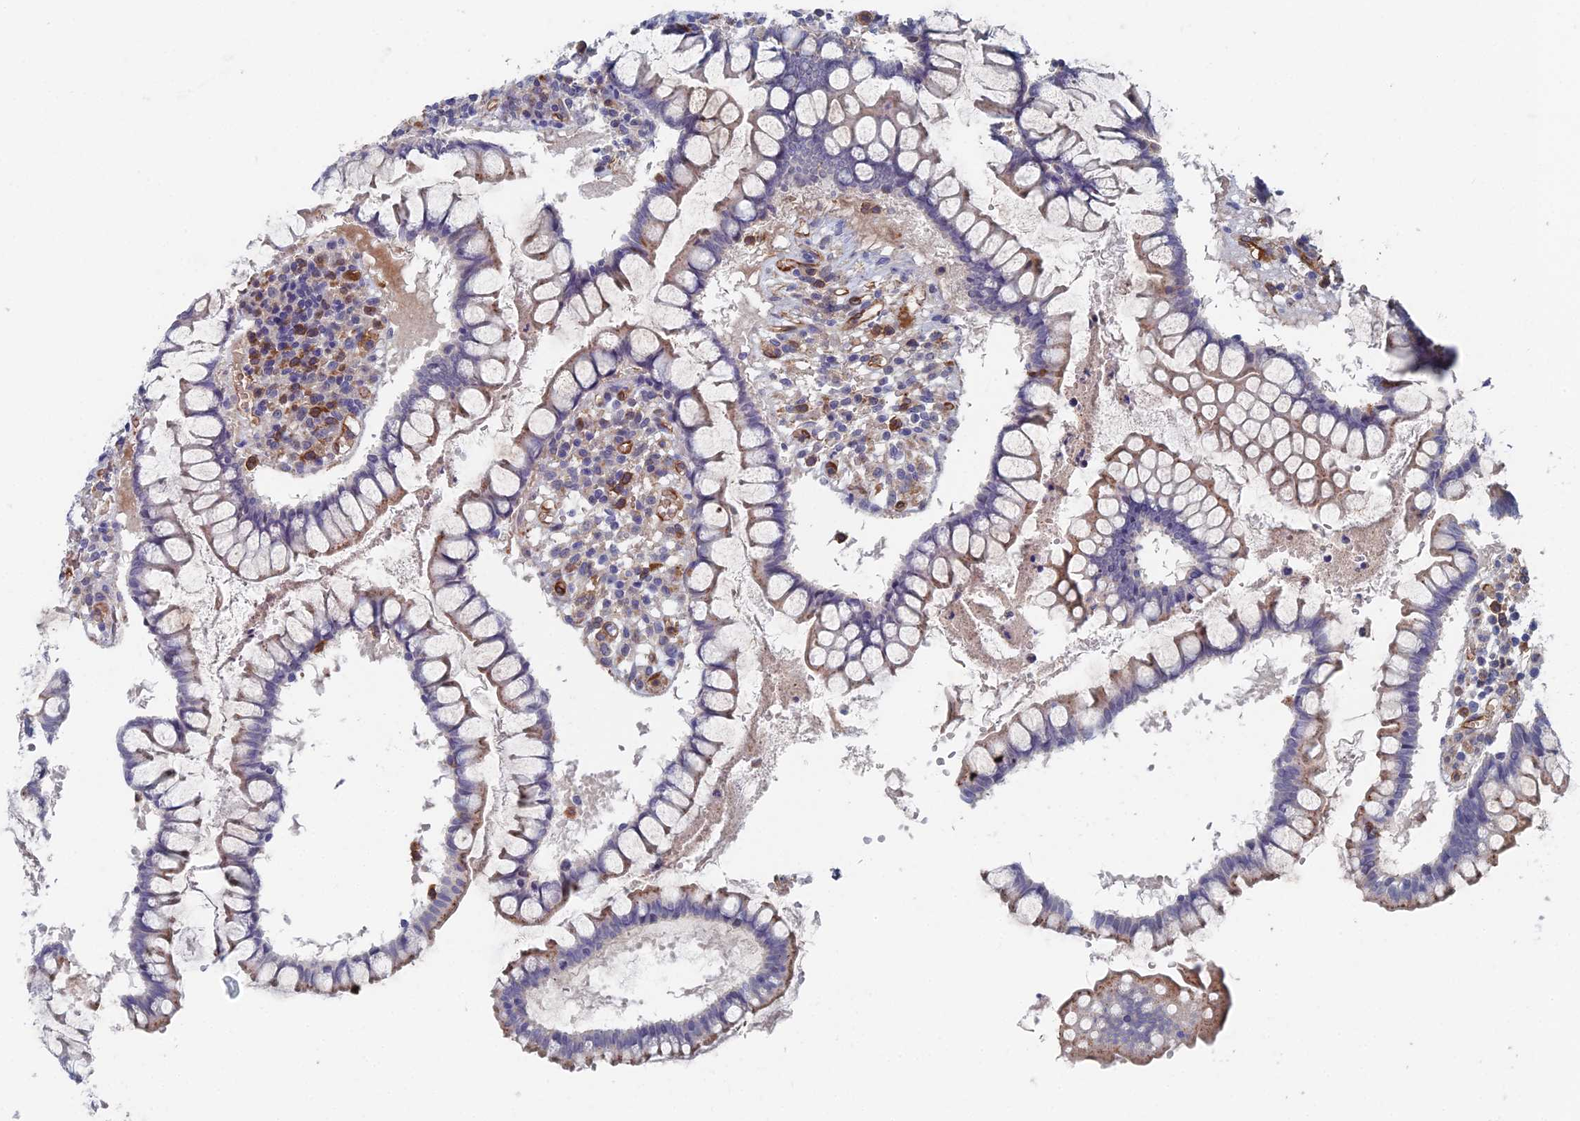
{"staining": {"intensity": "moderate", "quantity": ">75%", "location": "cytoplasmic/membranous"}, "tissue": "colon", "cell_type": "Endothelial cells", "image_type": "normal", "snomed": [{"axis": "morphology", "description": "Normal tissue, NOS"}, {"axis": "morphology", "description": "Adenocarcinoma, NOS"}, {"axis": "topography", "description": "Colon"}], "caption": "DAB immunohistochemical staining of unremarkable human colon displays moderate cytoplasmic/membranous protein positivity in approximately >75% of endothelial cells. (brown staining indicates protein expression, while blue staining denotes nuclei).", "gene": "ARAP3", "patient": {"sex": "female", "age": 55}}